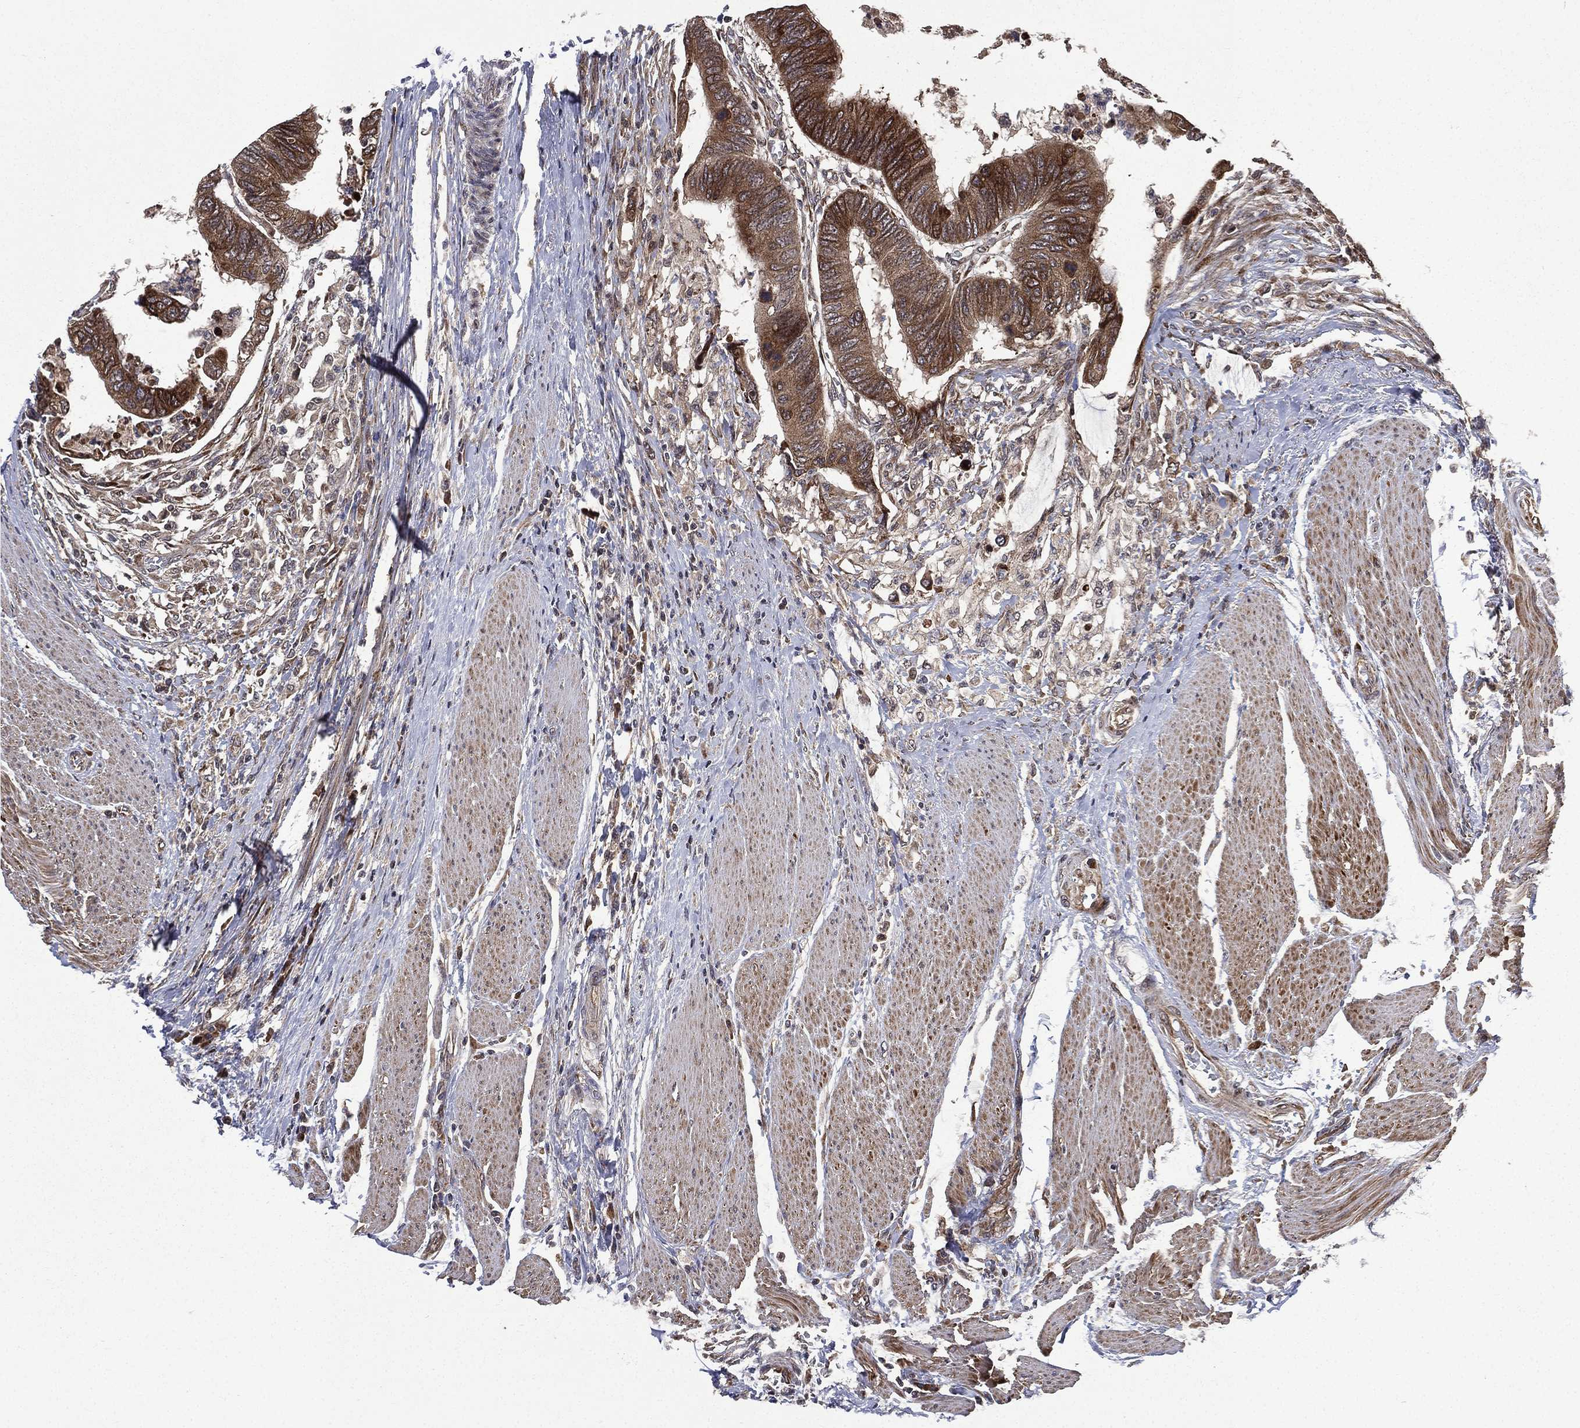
{"staining": {"intensity": "strong", "quantity": ">75%", "location": "cytoplasmic/membranous"}, "tissue": "colorectal cancer", "cell_type": "Tumor cells", "image_type": "cancer", "snomed": [{"axis": "morphology", "description": "Normal tissue, NOS"}, {"axis": "morphology", "description": "Adenocarcinoma, NOS"}, {"axis": "topography", "description": "Rectum"}, {"axis": "topography", "description": "Peripheral nerve tissue"}], "caption": "This micrograph displays IHC staining of colorectal cancer, with high strong cytoplasmic/membranous expression in about >75% of tumor cells.", "gene": "RAB11FIP4", "patient": {"sex": "male", "age": 92}}